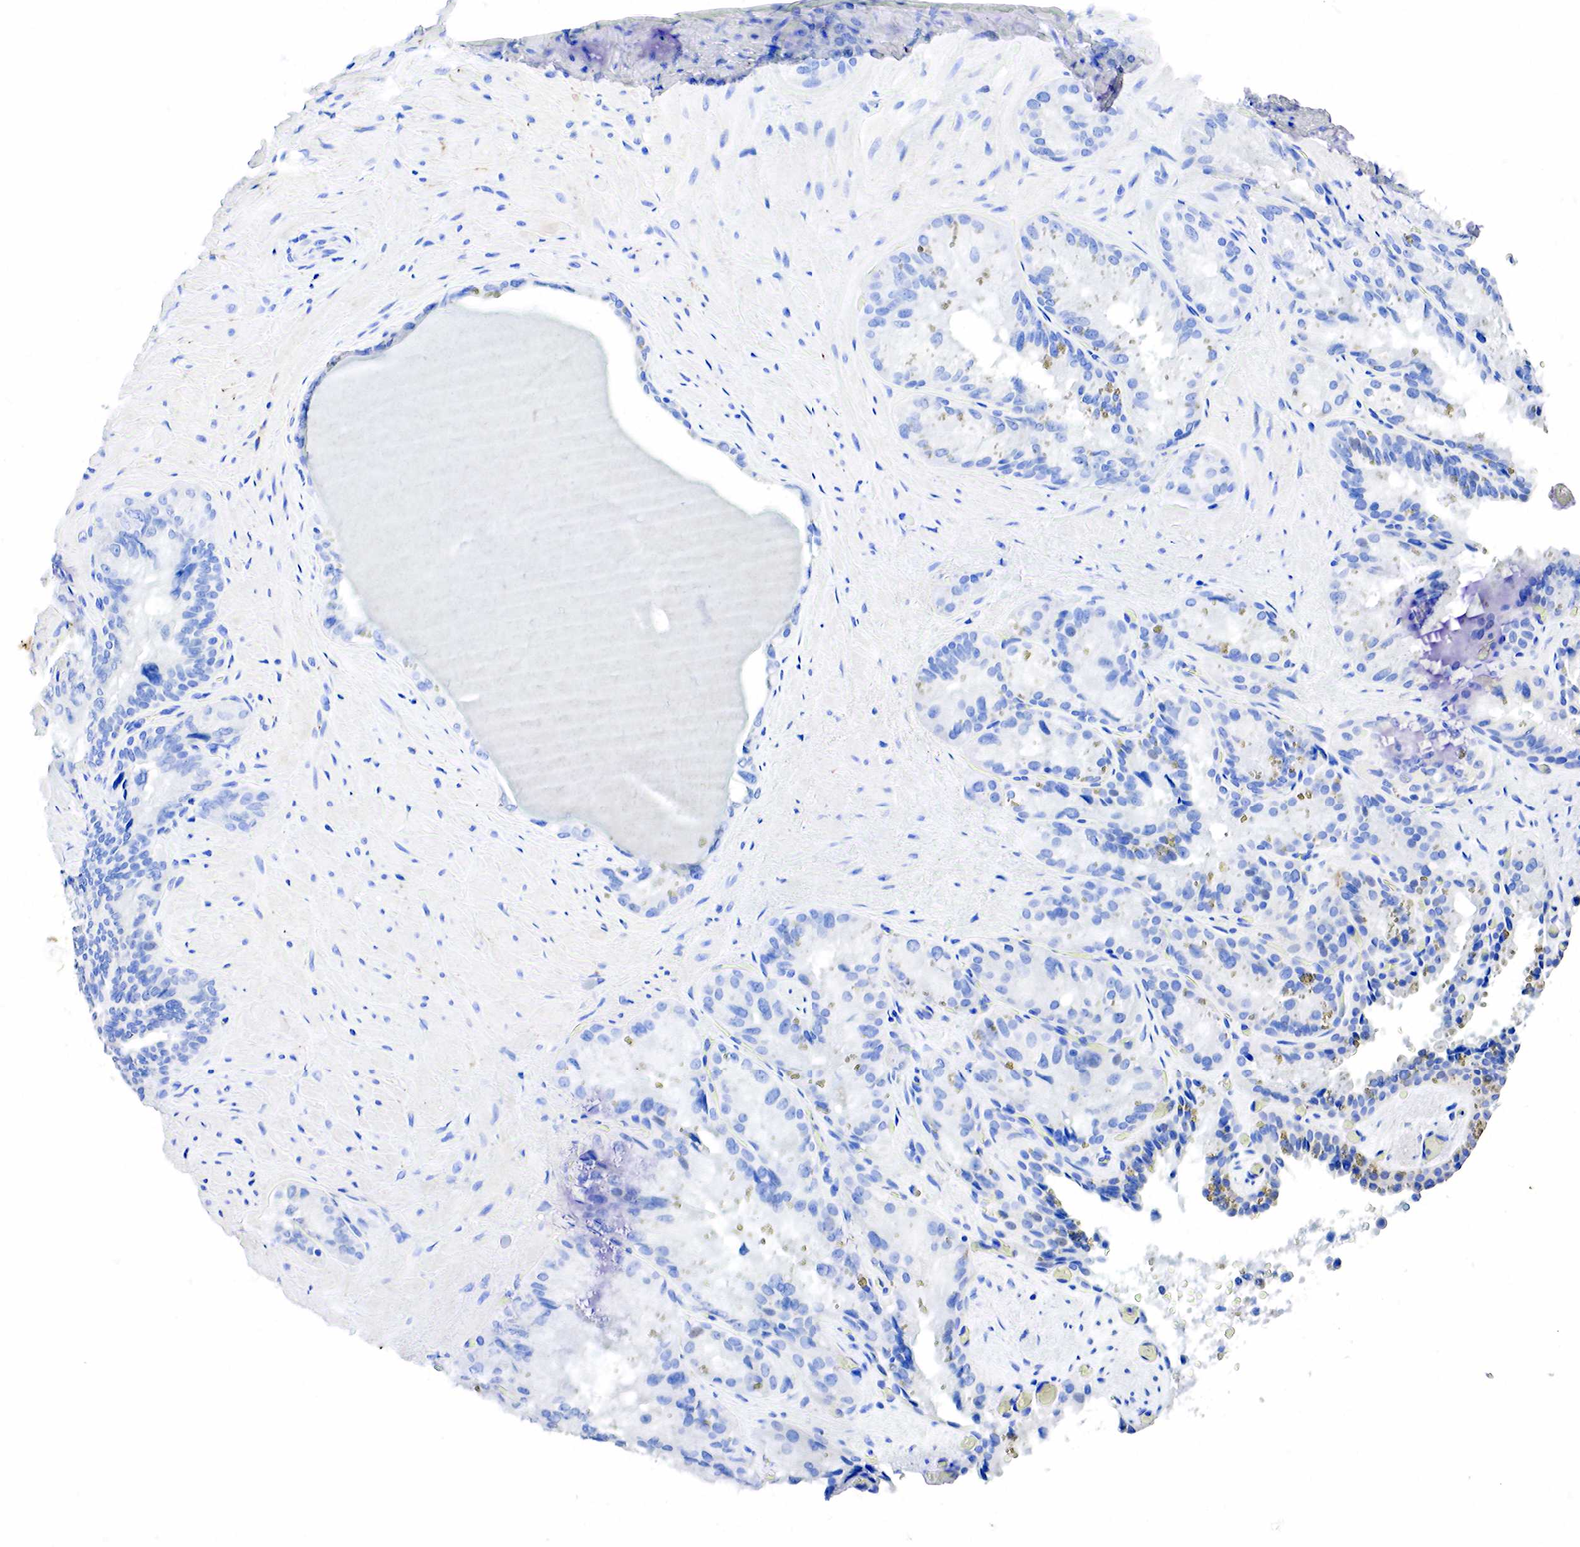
{"staining": {"intensity": "negative", "quantity": "none", "location": "none"}, "tissue": "seminal vesicle", "cell_type": "Glandular cells", "image_type": "normal", "snomed": [{"axis": "morphology", "description": "Normal tissue, NOS"}, {"axis": "topography", "description": "Seminal veicle"}], "caption": "DAB immunohistochemical staining of unremarkable seminal vesicle reveals no significant staining in glandular cells. (Immunohistochemistry, brightfield microscopy, high magnification).", "gene": "SST", "patient": {"sex": "male", "age": 69}}